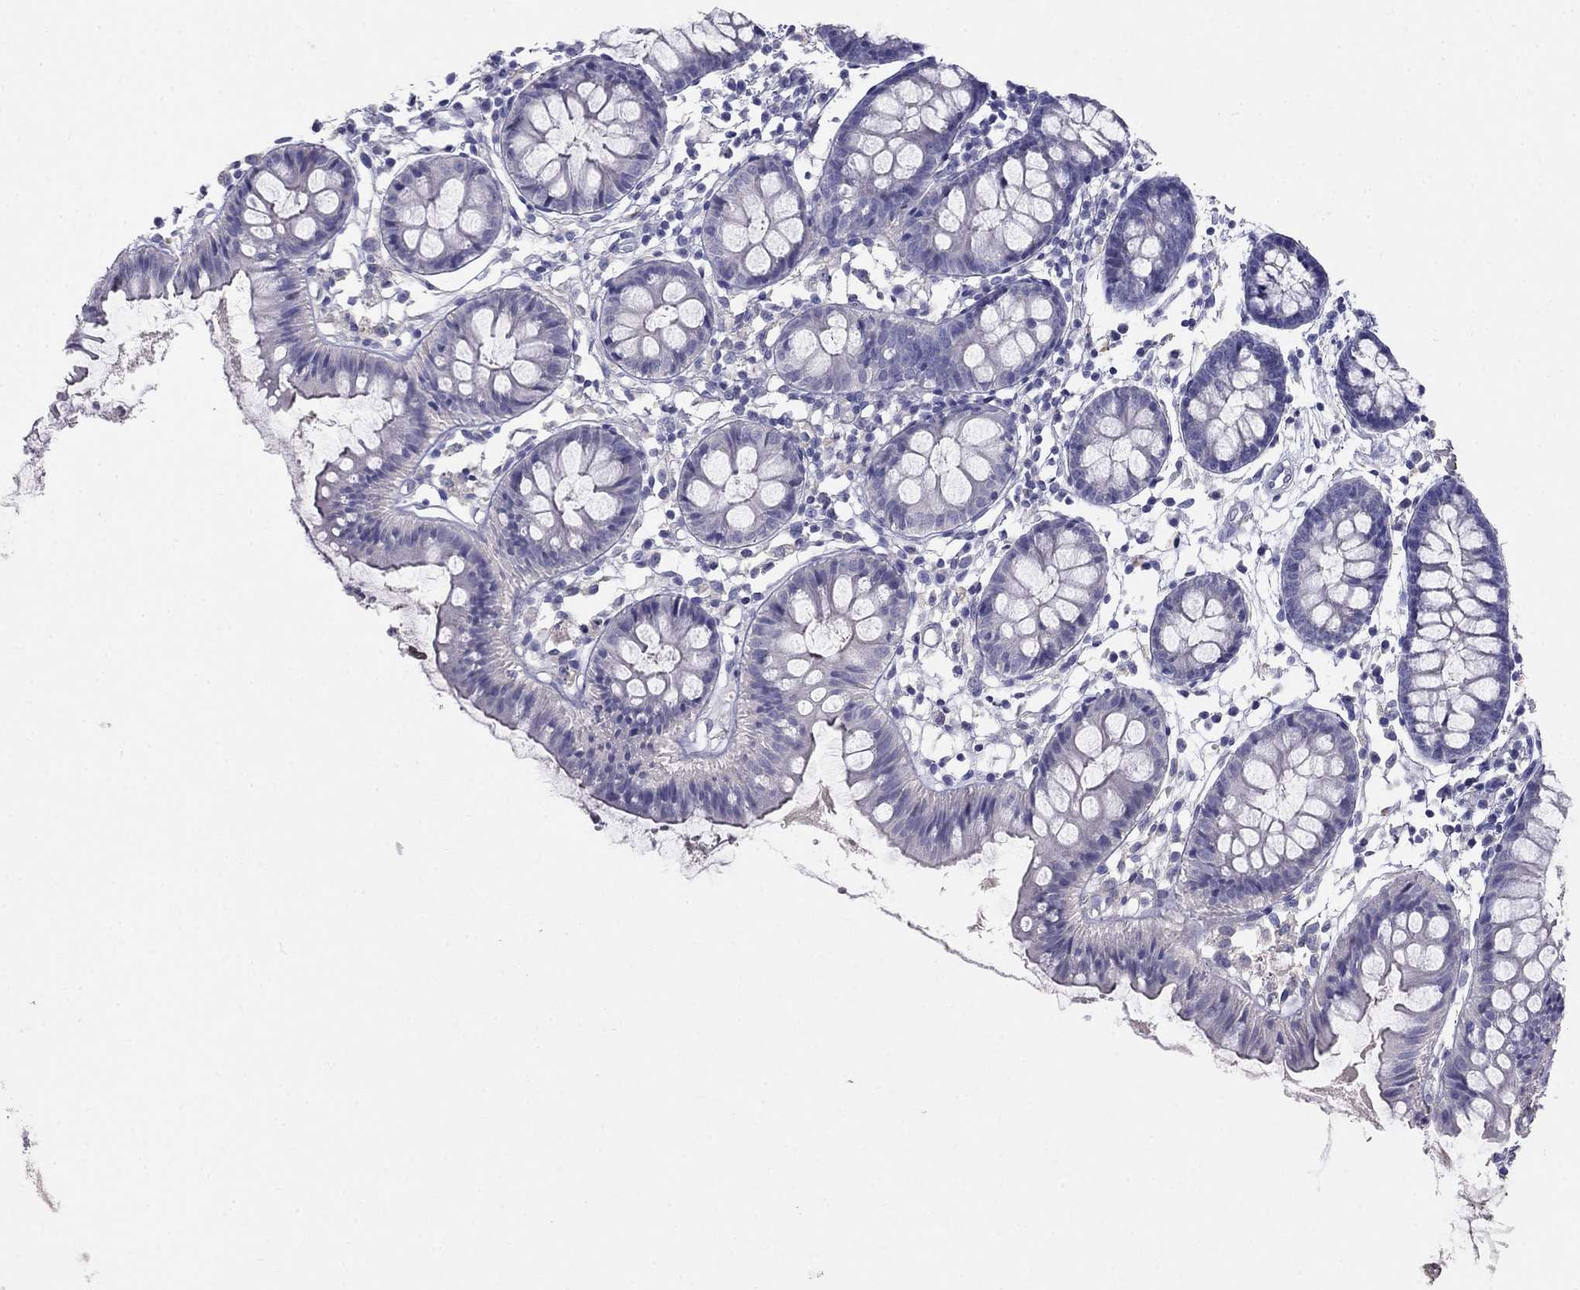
{"staining": {"intensity": "negative", "quantity": "none", "location": "none"}, "tissue": "colon", "cell_type": "Endothelial cells", "image_type": "normal", "snomed": [{"axis": "morphology", "description": "Normal tissue, NOS"}, {"axis": "topography", "description": "Colon"}], "caption": "The micrograph shows no staining of endothelial cells in benign colon. (Brightfield microscopy of DAB (3,3'-diaminobenzidine) IHC at high magnification).", "gene": "LY6H", "patient": {"sex": "female", "age": 84}}